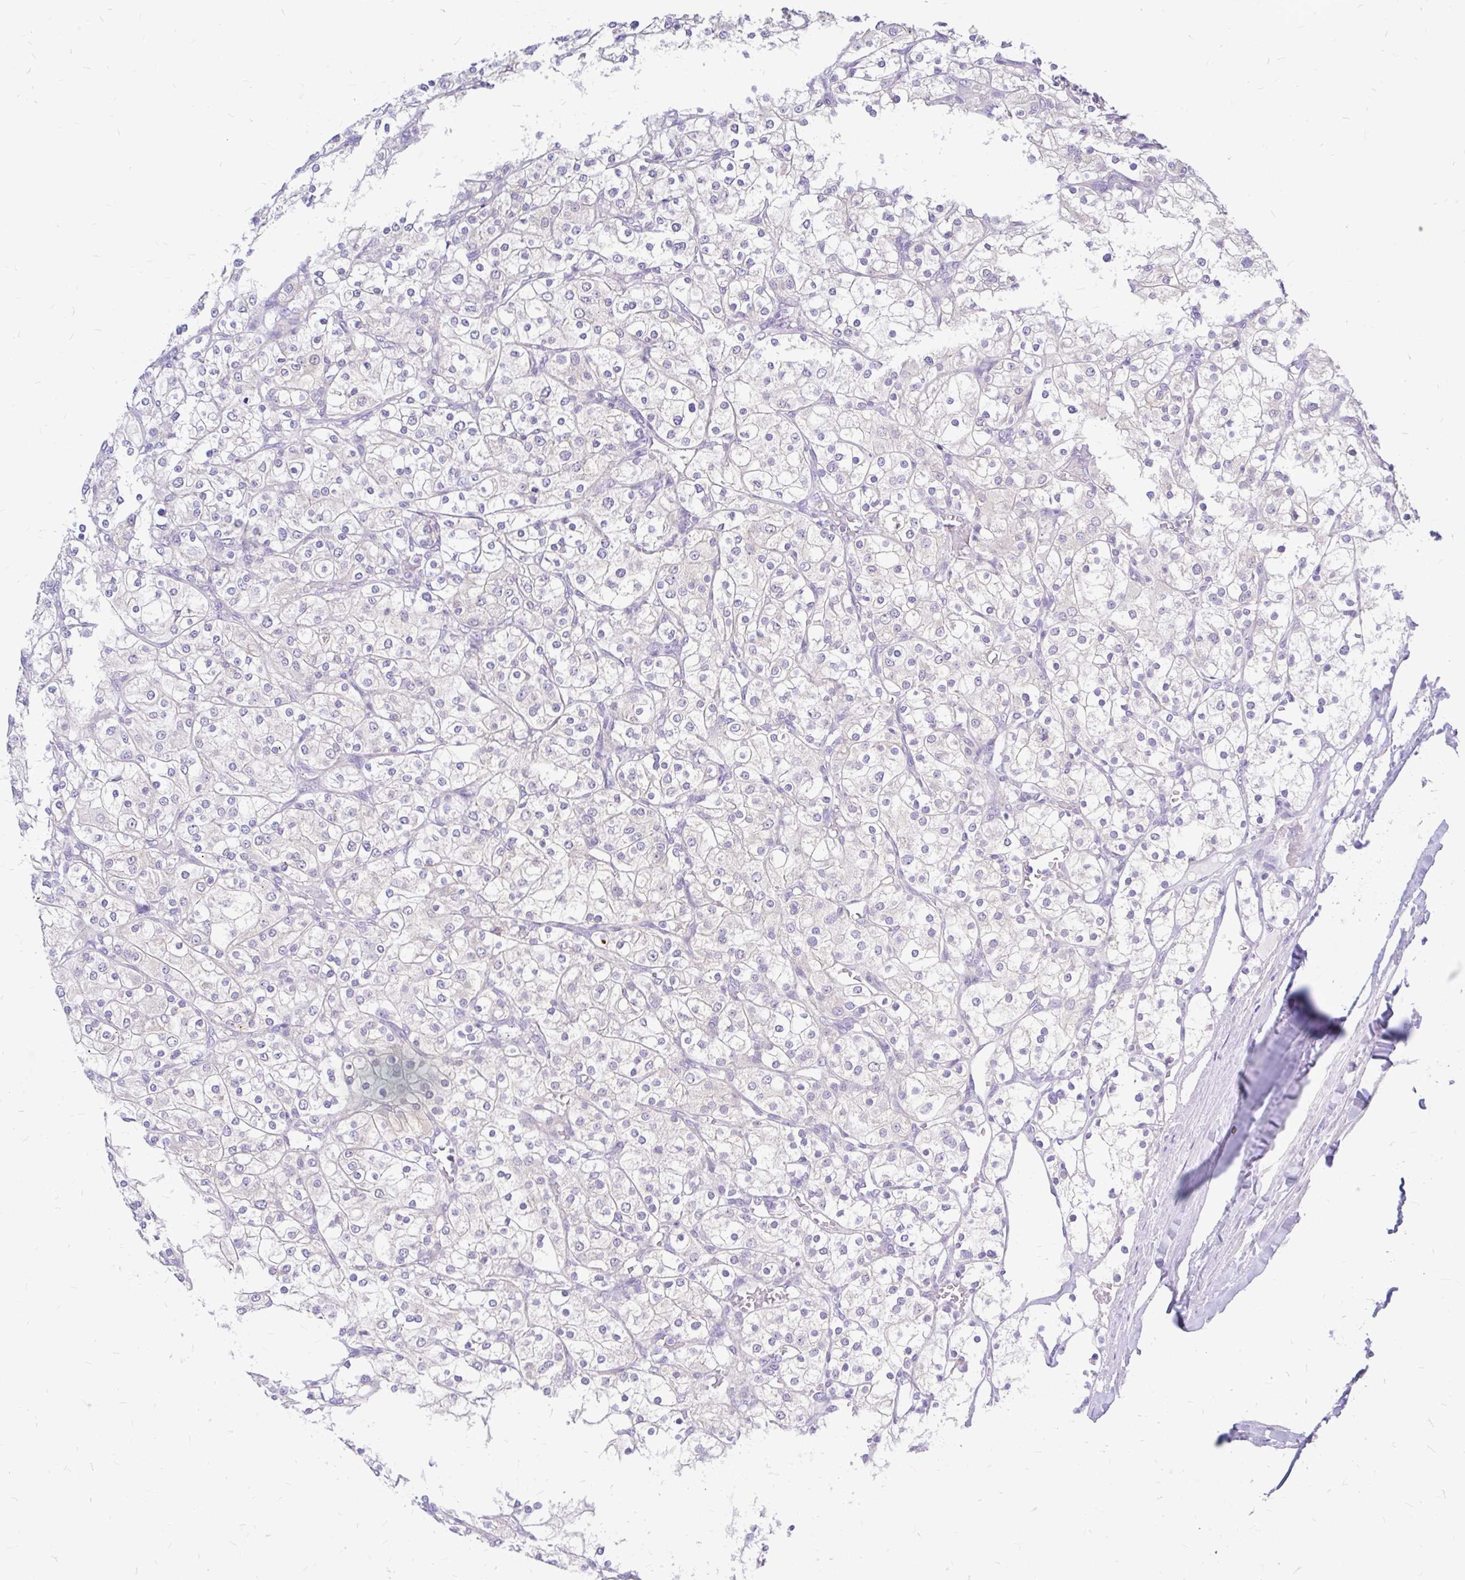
{"staining": {"intensity": "negative", "quantity": "none", "location": "none"}, "tissue": "renal cancer", "cell_type": "Tumor cells", "image_type": "cancer", "snomed": [{"axis": "morphology", "description": "Adenocarcinoma, NOS"}, {"axis": "topography", "description": "Kidney"}], "caption": "An immunohistochemistry micrograph of renal adenocarcinoma is shown. There is no staining in tumor cells of renal adenocarcinoma.", "gene": "MAP1LC3A", "patient": {"sex": "male", "age": 80}}